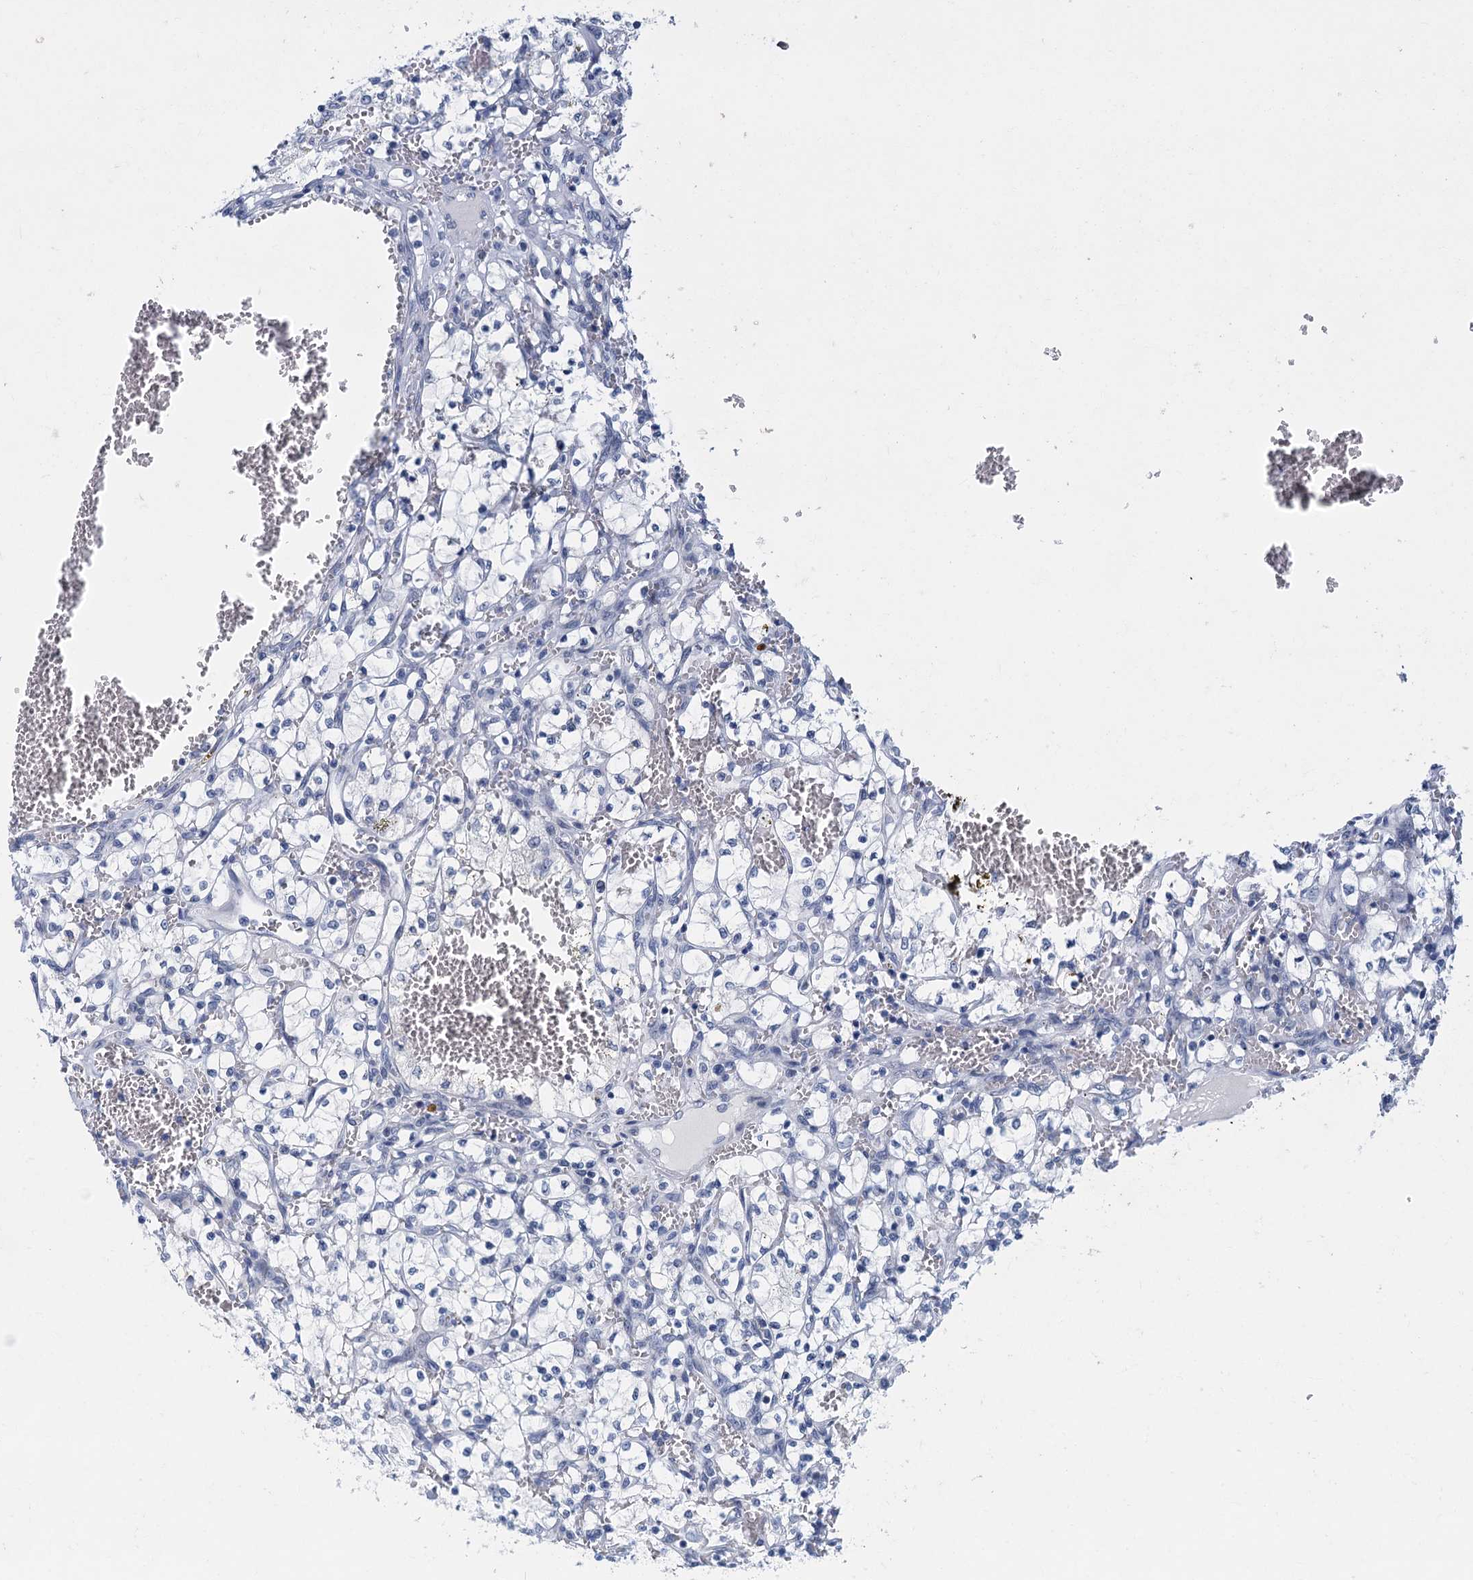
{"staining": {"intensity": "negative", "quantity": "none", "location": "none"}, "tissue": "renal cancer", "cell_type": "Tumor cells", "image_type": "cancer", "snomed": [{"axis": "morphology", "description": "Adenocarcinoma, NOS"}, {"axis": "topography", "description": "Kidney"}], "caption": "DAB (3,3'-diaminobenzidine) immunohistochemical staining of adenocarcinoma (renal) exhibits no significant expression in tumor cells.", "gene": "ENSG00000131152", "patient": {"sex": "female", "age": 69}}